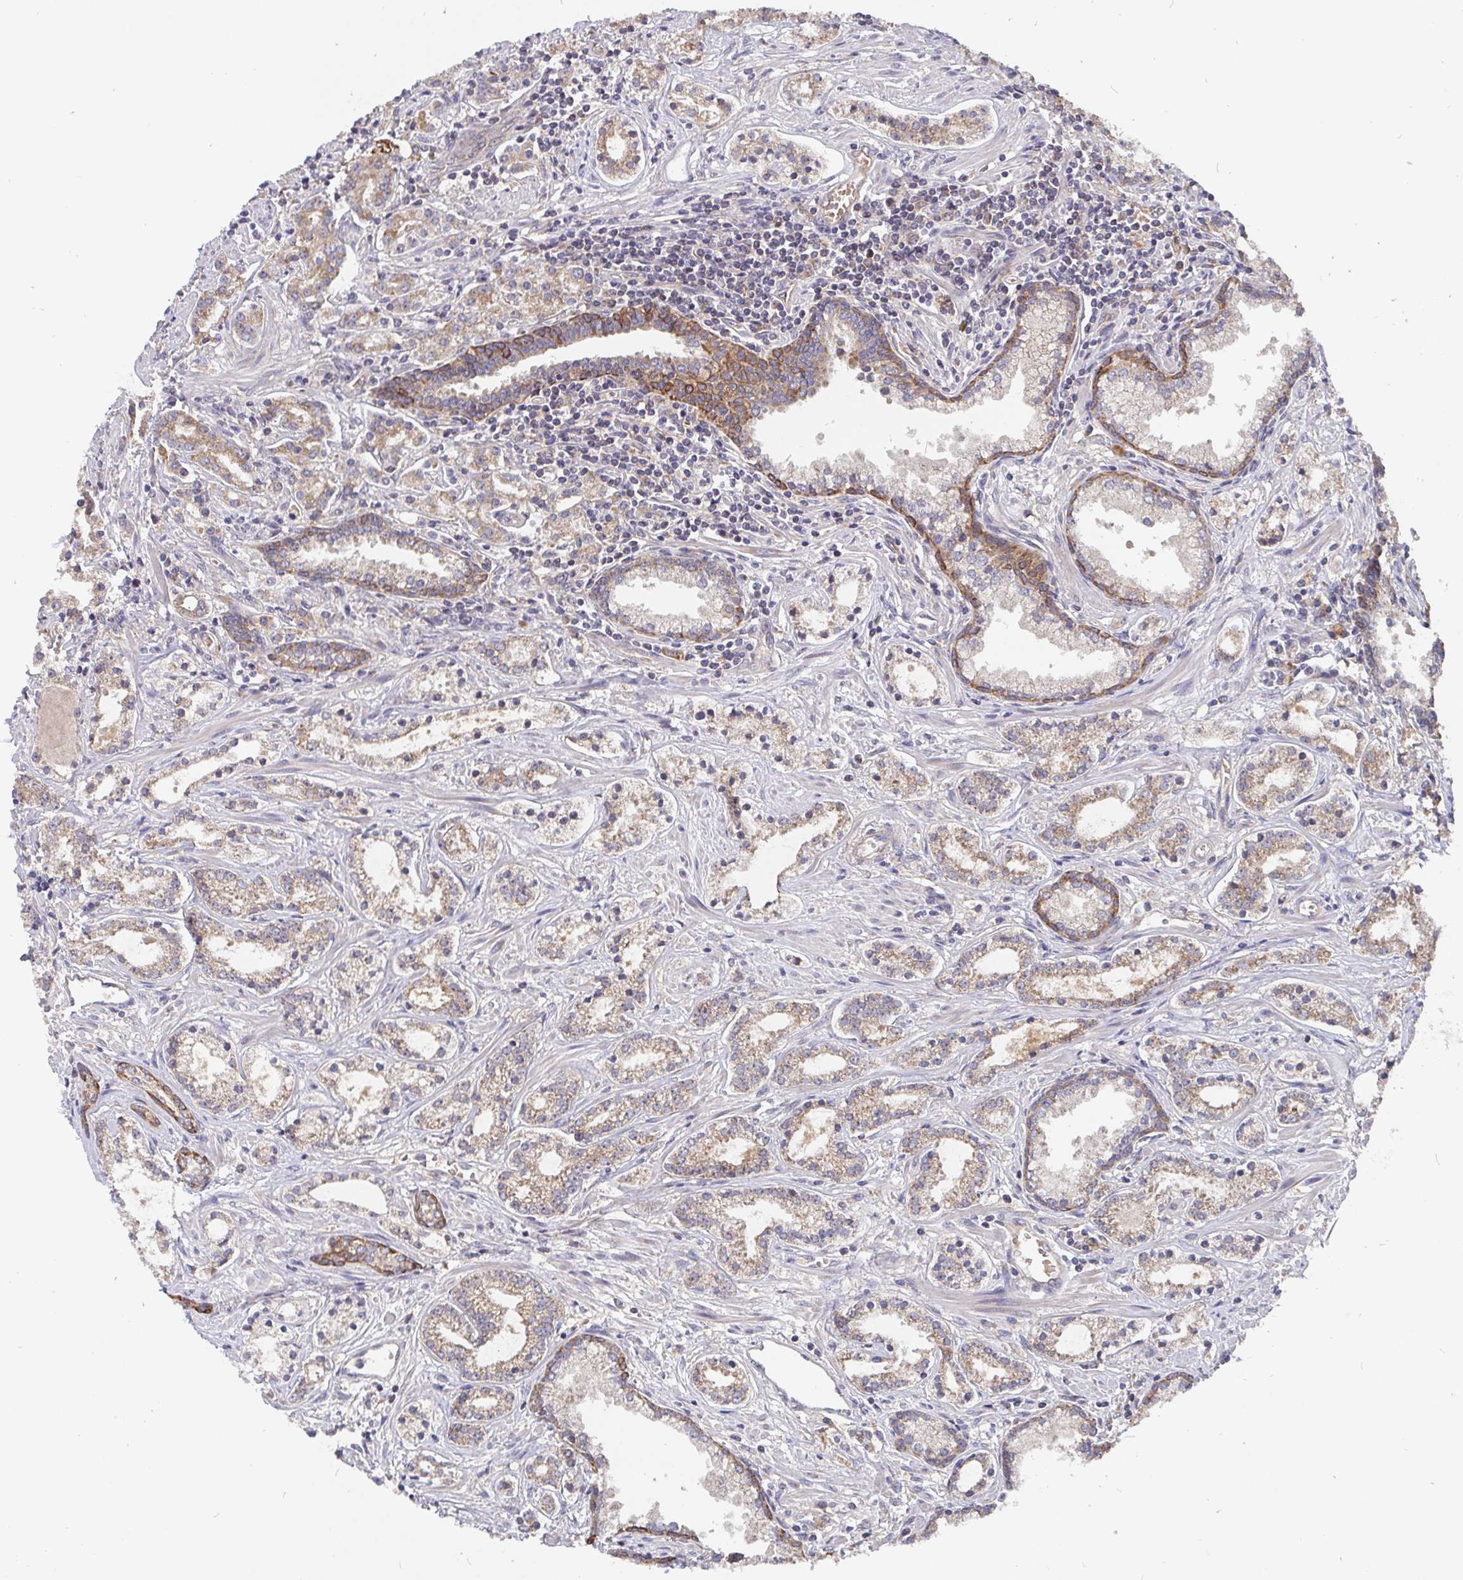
{"staining": {"intensity": "weak", "quantity": ">75%", "location": "cytoplasmic/membranous"}, "tissue": "prostate cancer", "cell_type": "Tumor cells", "image_type": "cancer", "snomed": [{"axis": "morphology", "description": "Adenocarcinoma, Medium grade"}, {"axis": "topography", "description": "Prostate"}], "caption": "The photomicrograph displays a brown stain indicating the presence of a protein in the cytoplasmic/membranous of tumor cells in prostate cancer (adenocarcinoma (medium-grade)).", "gene": "PDF", "patient": {"sex": "male", "age": 57}}